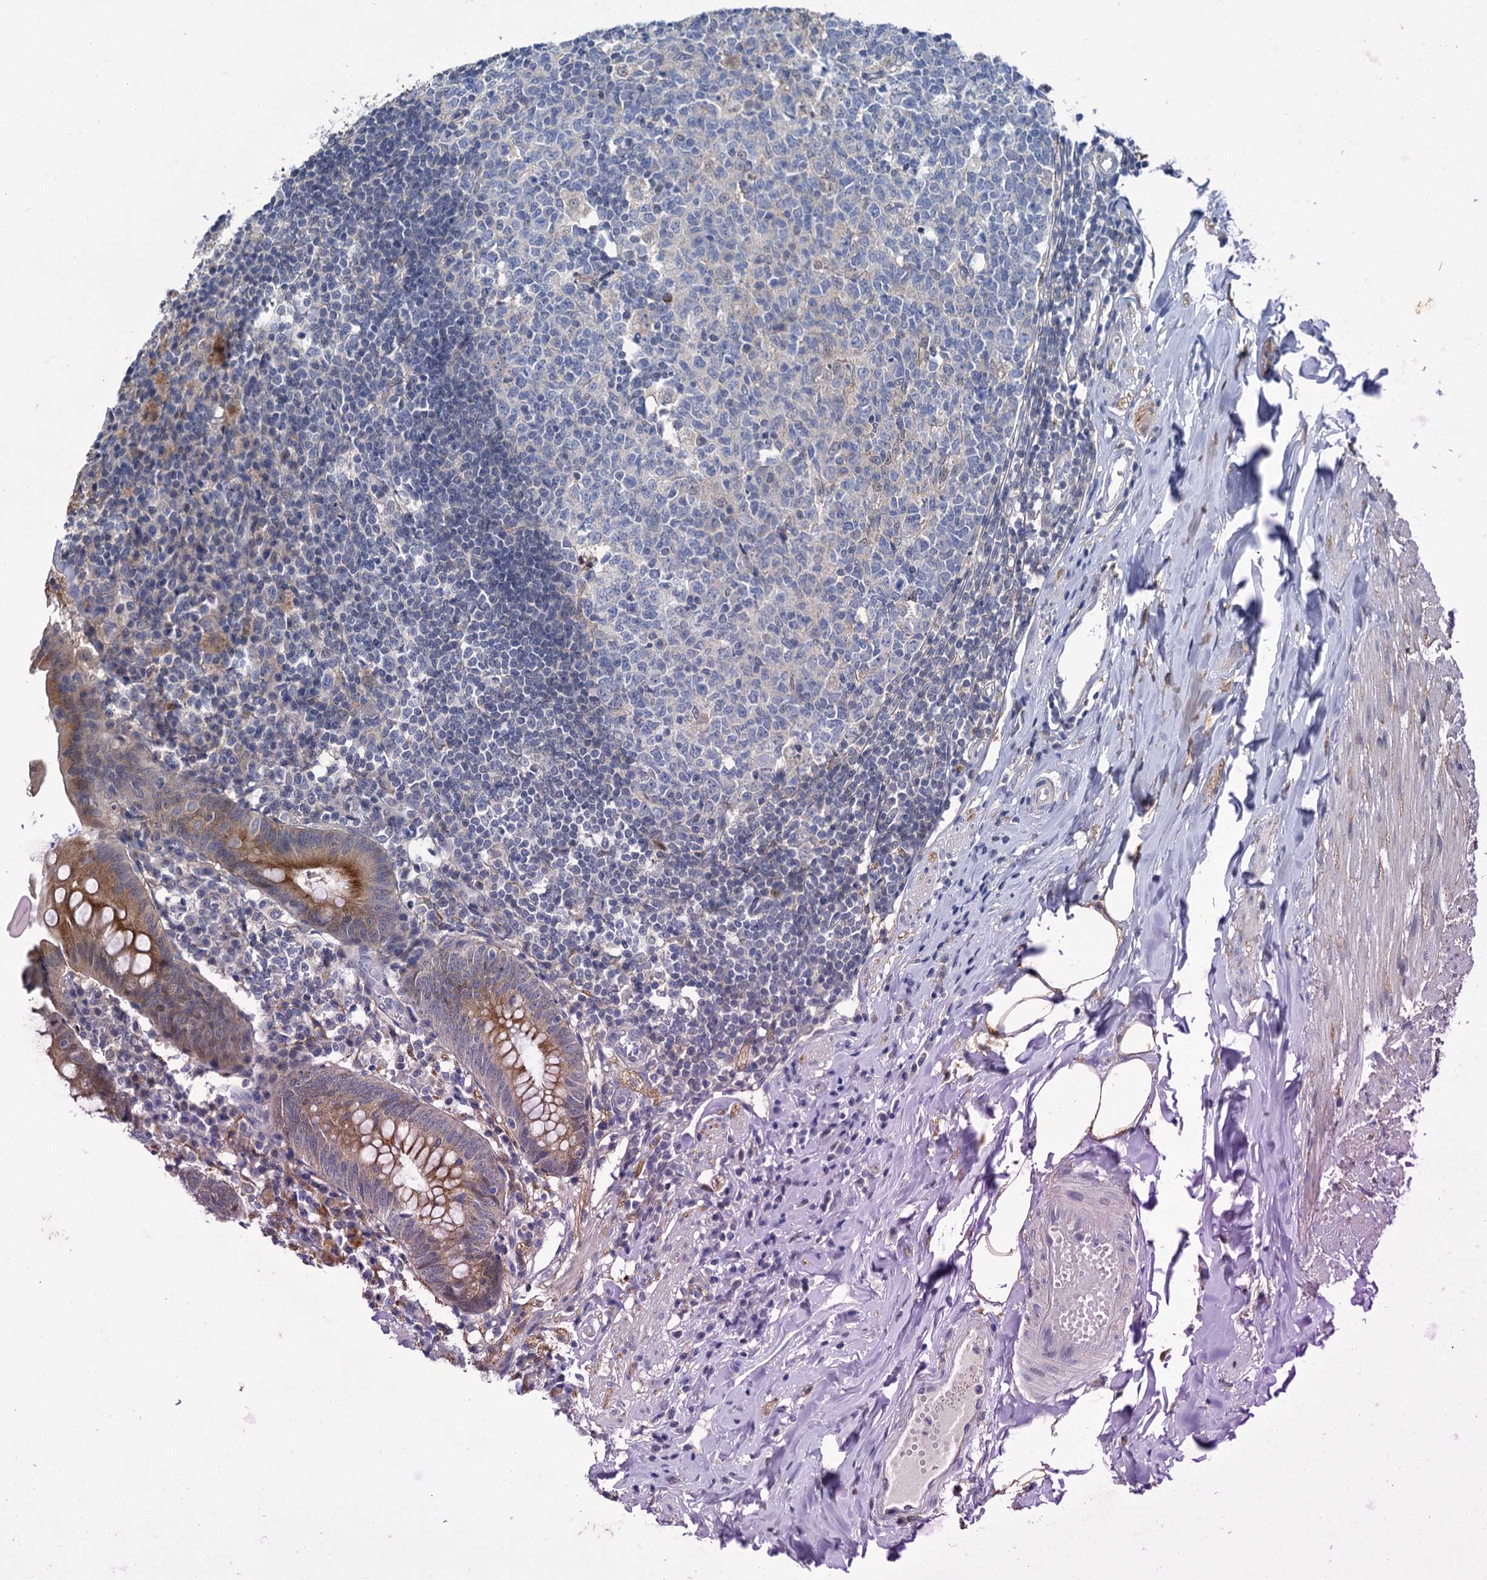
{"staining": {"intensity": "strong", "quantity": "25%-75%", "location": "cytoplasmic/membranous"}, "tissue": "appendix", "cell_type": "Glandular cells", "image_type": "normal", "snomed": [{"axis": "morphology", "description": "Normal tissue, NOS"}, {"axis": "topography", "description": "Appendix"}], "caption": "Immunohistochemical staining of unremarkable human appendix demonstrates high levels of strong cytoplasmic/membranous staining in approximately 25%-75% of glandular cells.", "gene": "MID1IP1", "patient": {"sex": "female", "age": 54}}